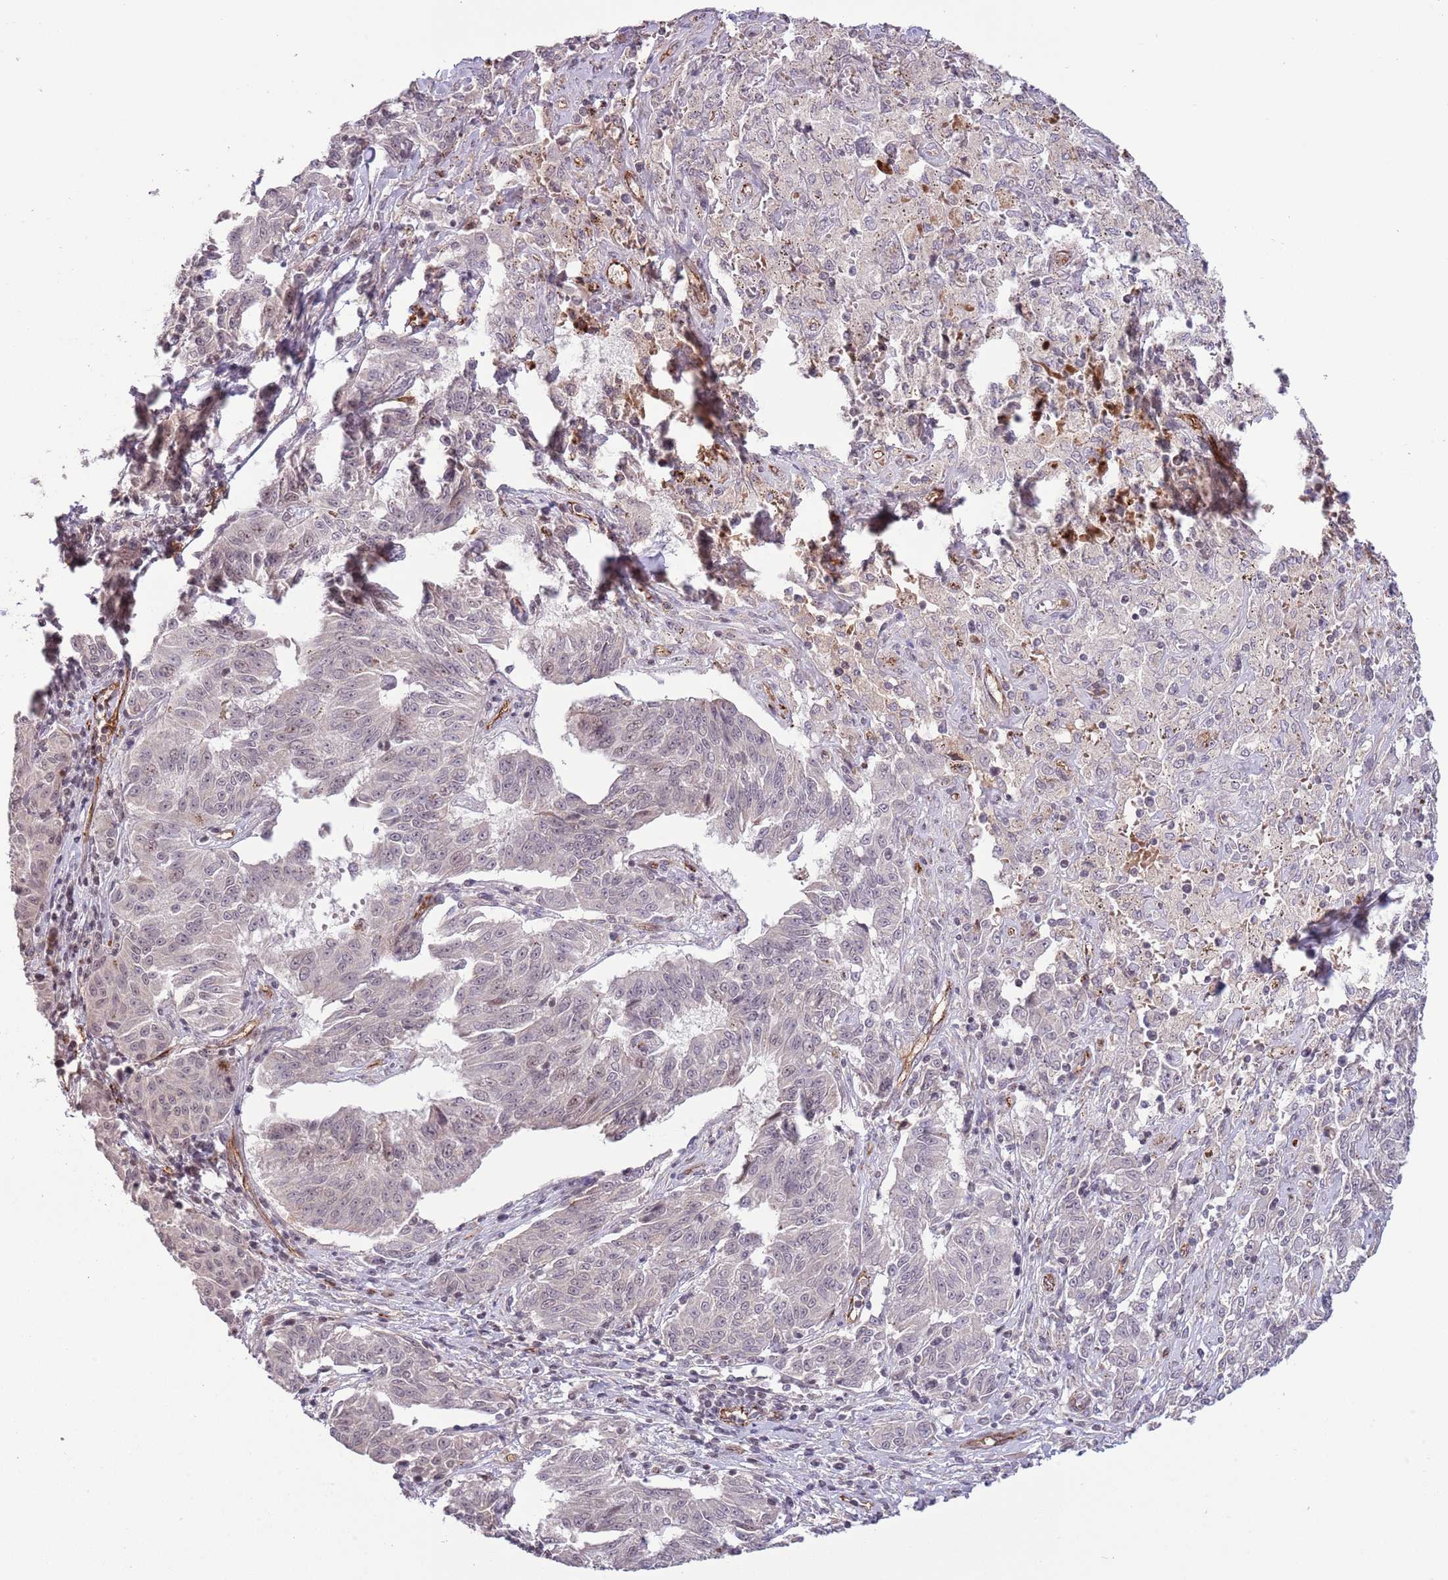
{"staining": {"intensity": "negative", "quantity": "none", "location": "none"}, "tissue": "melanoma", "cell_type": "Tumor cells", "image_type": "cancer", "snomed": [{"axis": "morphology", "description": "Malignant melanoma, NOS"}, {"axis": "topography", "description": "Skin"}], "caption": "An image of melanoma stained for a protein exhibits no brown staining in tumor cells.", "gene": "DPP10", "patient": {"sex": "female", "age": 72}}